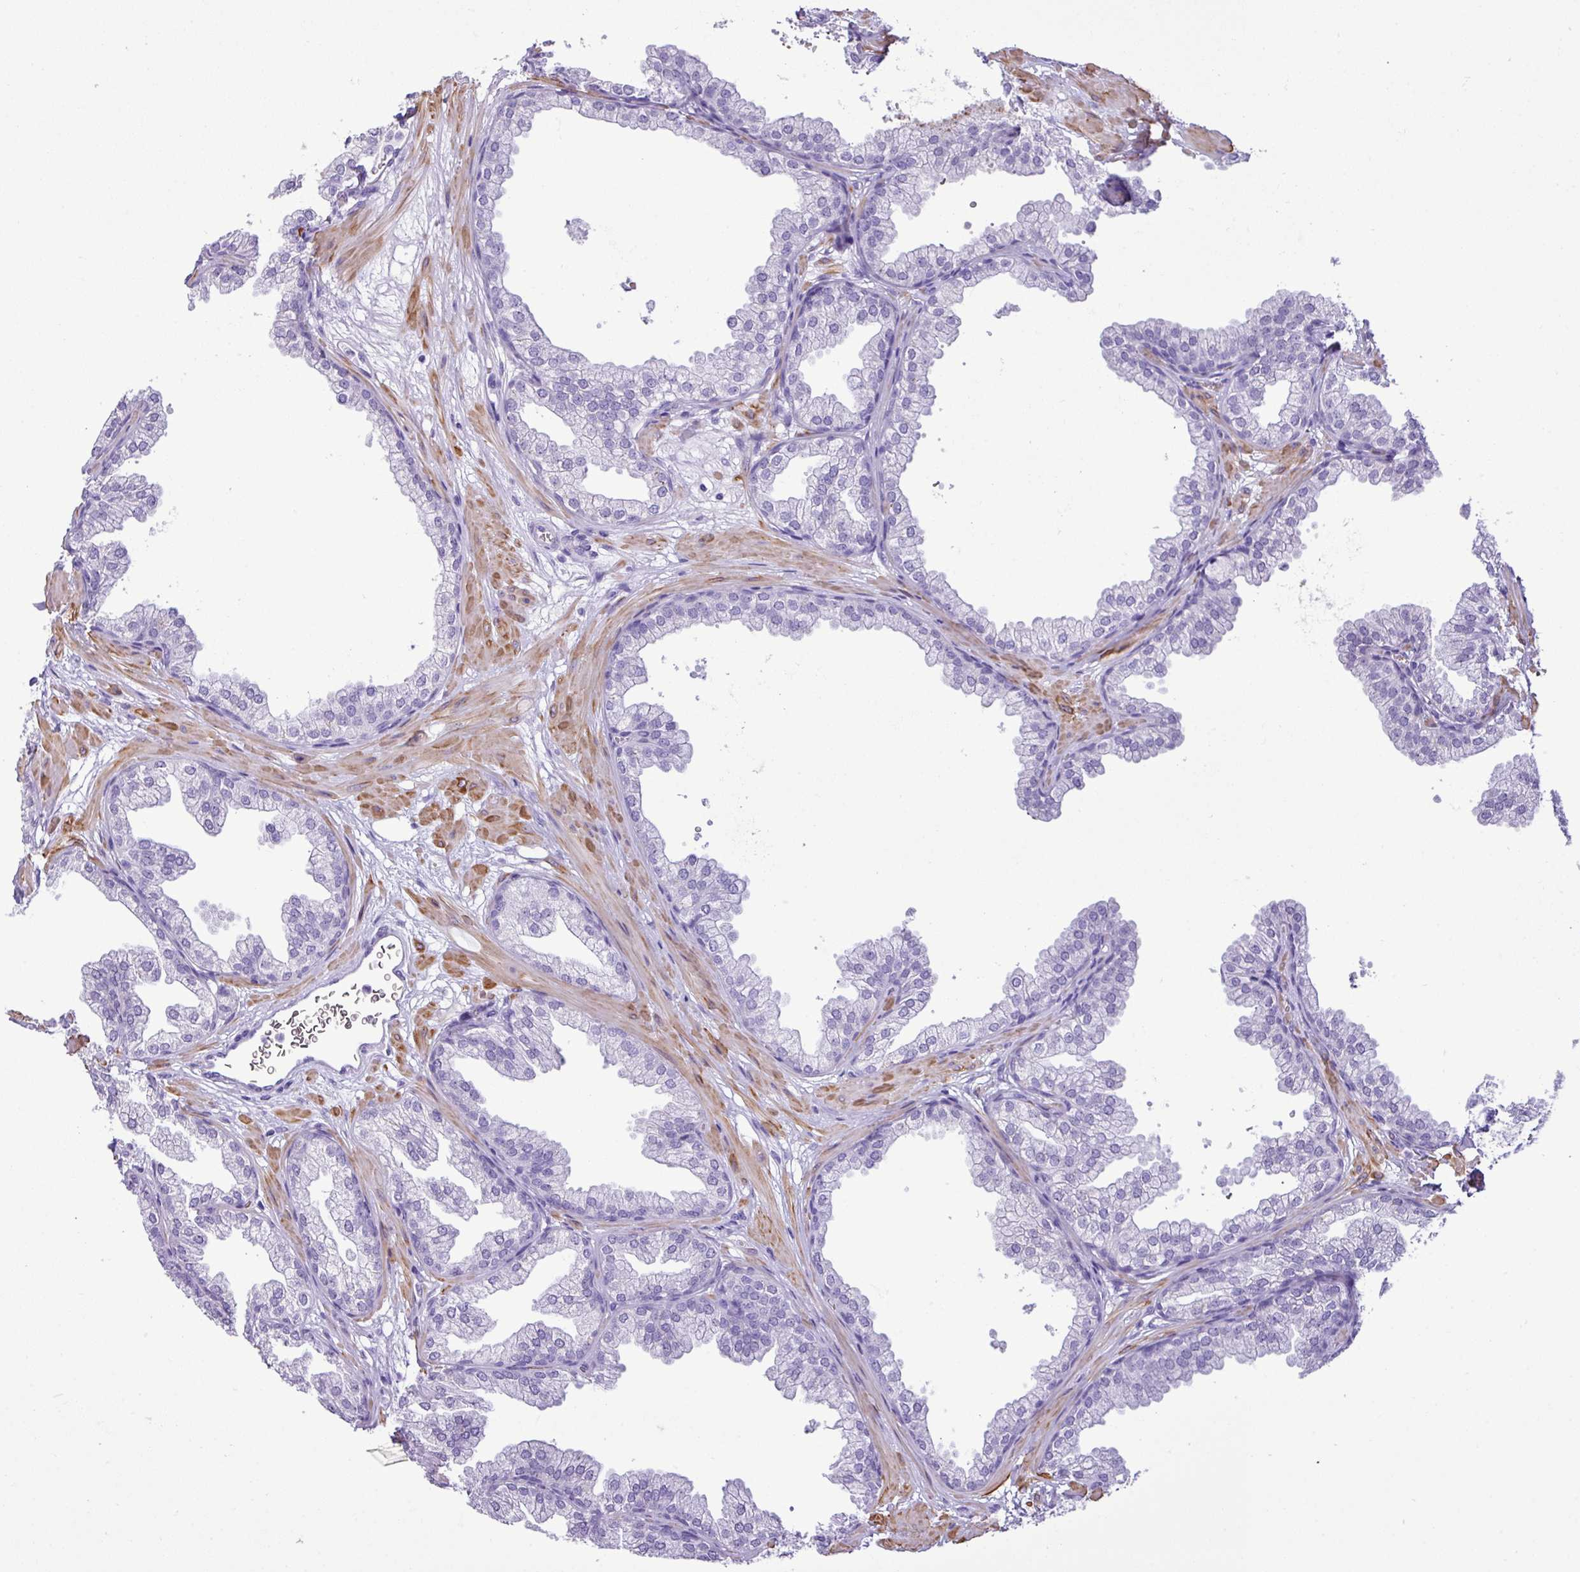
{"staining": {"intensity": "negative", "quantity": "none", "location": "none"}, "tissue": "prostate", "cell_type": "Glandular cells", "image_type": "normal", "snomed": [{"axis": "morphology", "description": "Normal tissue, NOS"}, {"axis": "topography", "description": "Prostate"}], "caption": "IHC histopathology image of unremarkable human prostate stained for a protein (brown), which displays no positivity in glandular cells. (DAB (3,3'-diaminobenzidine) IHC with hematoxylin counter stain).", "gene": "ZSCAN5A", "patient": {"sex": "male", "age": 37}}